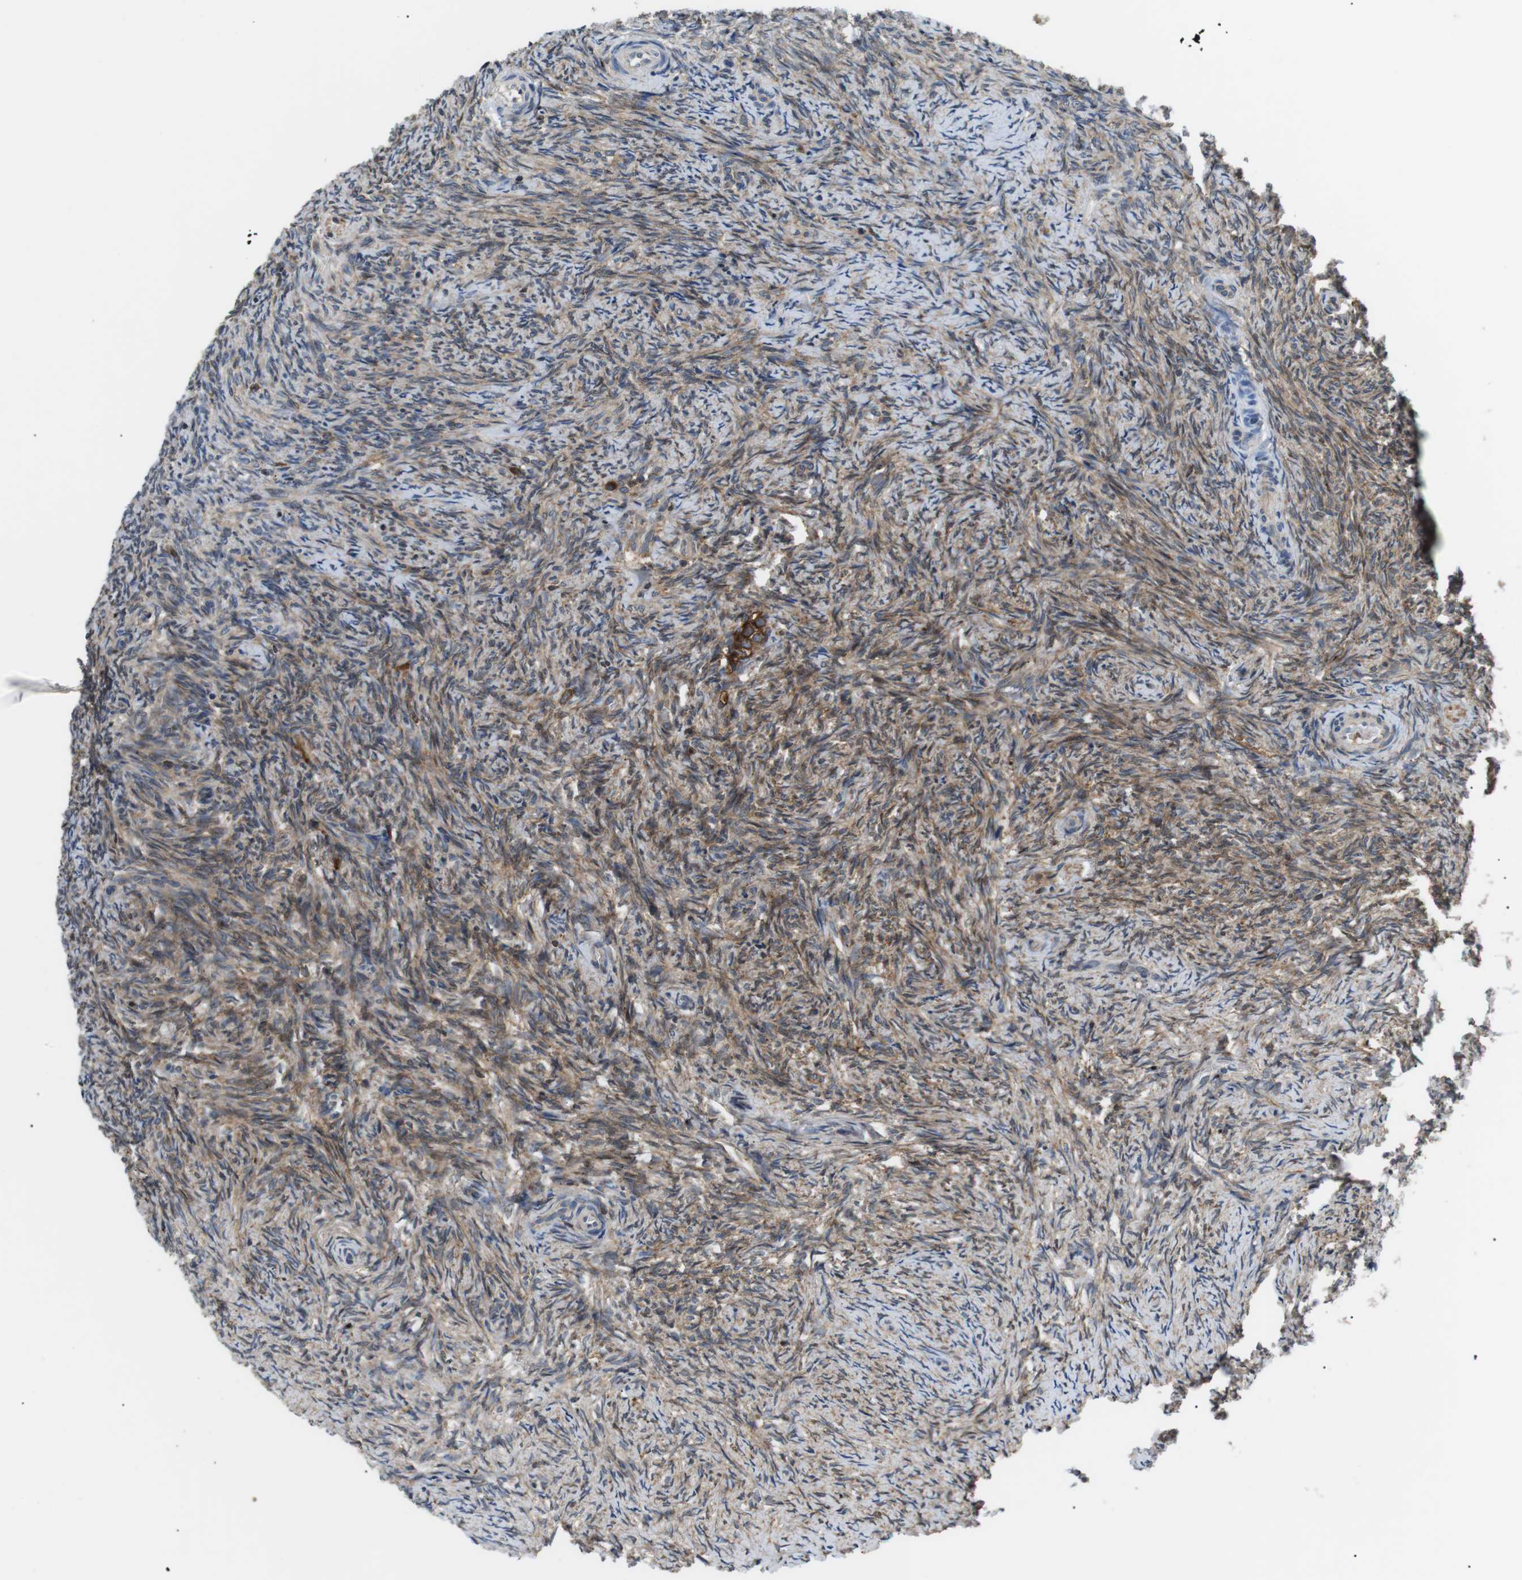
{"staining": {"intensity": "moderate", "quantity": "25%-75%", "location": "cytoplasmic/membranous"}, "tissue": "ovary", "cell_type": "Ovarian stroma cells", "image_type": "normal", "snomed": [{"axis": "morphology", "description": "Normal tissue, NOS"}, {"axis": "topography", "description": "Ovary"}], "caption": "IHC histopathology image of benign ovary stained for a protein (brown), which reveals medium levels of moderate cytoplasmic/membranous positivity in about 25%-75% of ovarian stroma cells.", "gene": "RAB9A", "patient": {"sex": "female", "age": 41}}